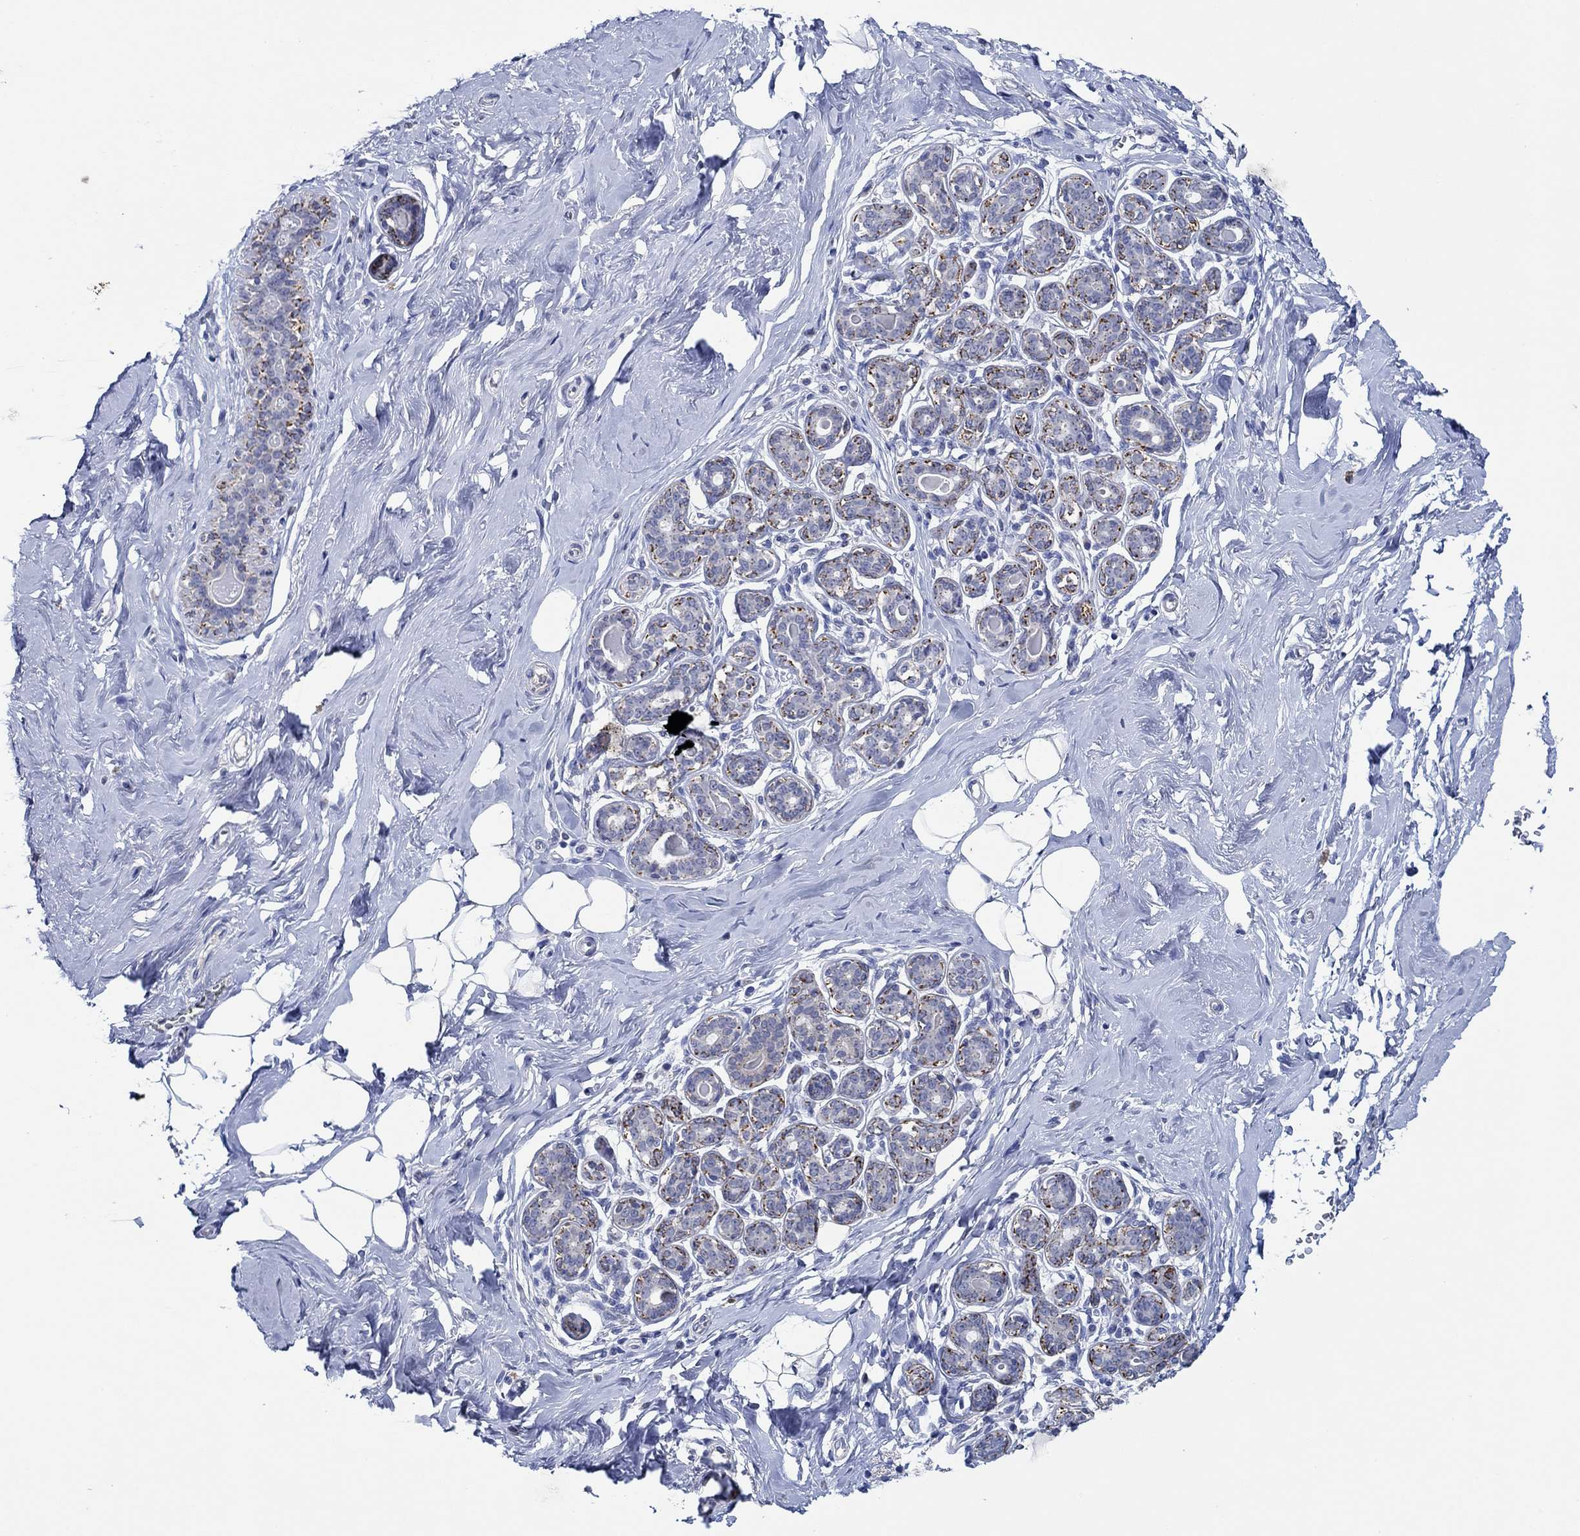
{"staining": {"intensity": "negative", "quantity": "none", "location": "none"}, "tissue": "breast", "cell_type": "Adipocytes", "image_type": "normal", "snomed": [{"axis": "morphology", "description": "Normal tissue, NOS"}, {"axis": "topography", "description": "Skin"}, {"axis": "topography", "description": "Breast"}], "caption": "DAB (3,3'-diaminobenzidine) immunohistochemical staining of benign human breast reveals no significant expression in adipocytes.", "gene": "CPM", "patient": {"sex": "female", "age": 43}}